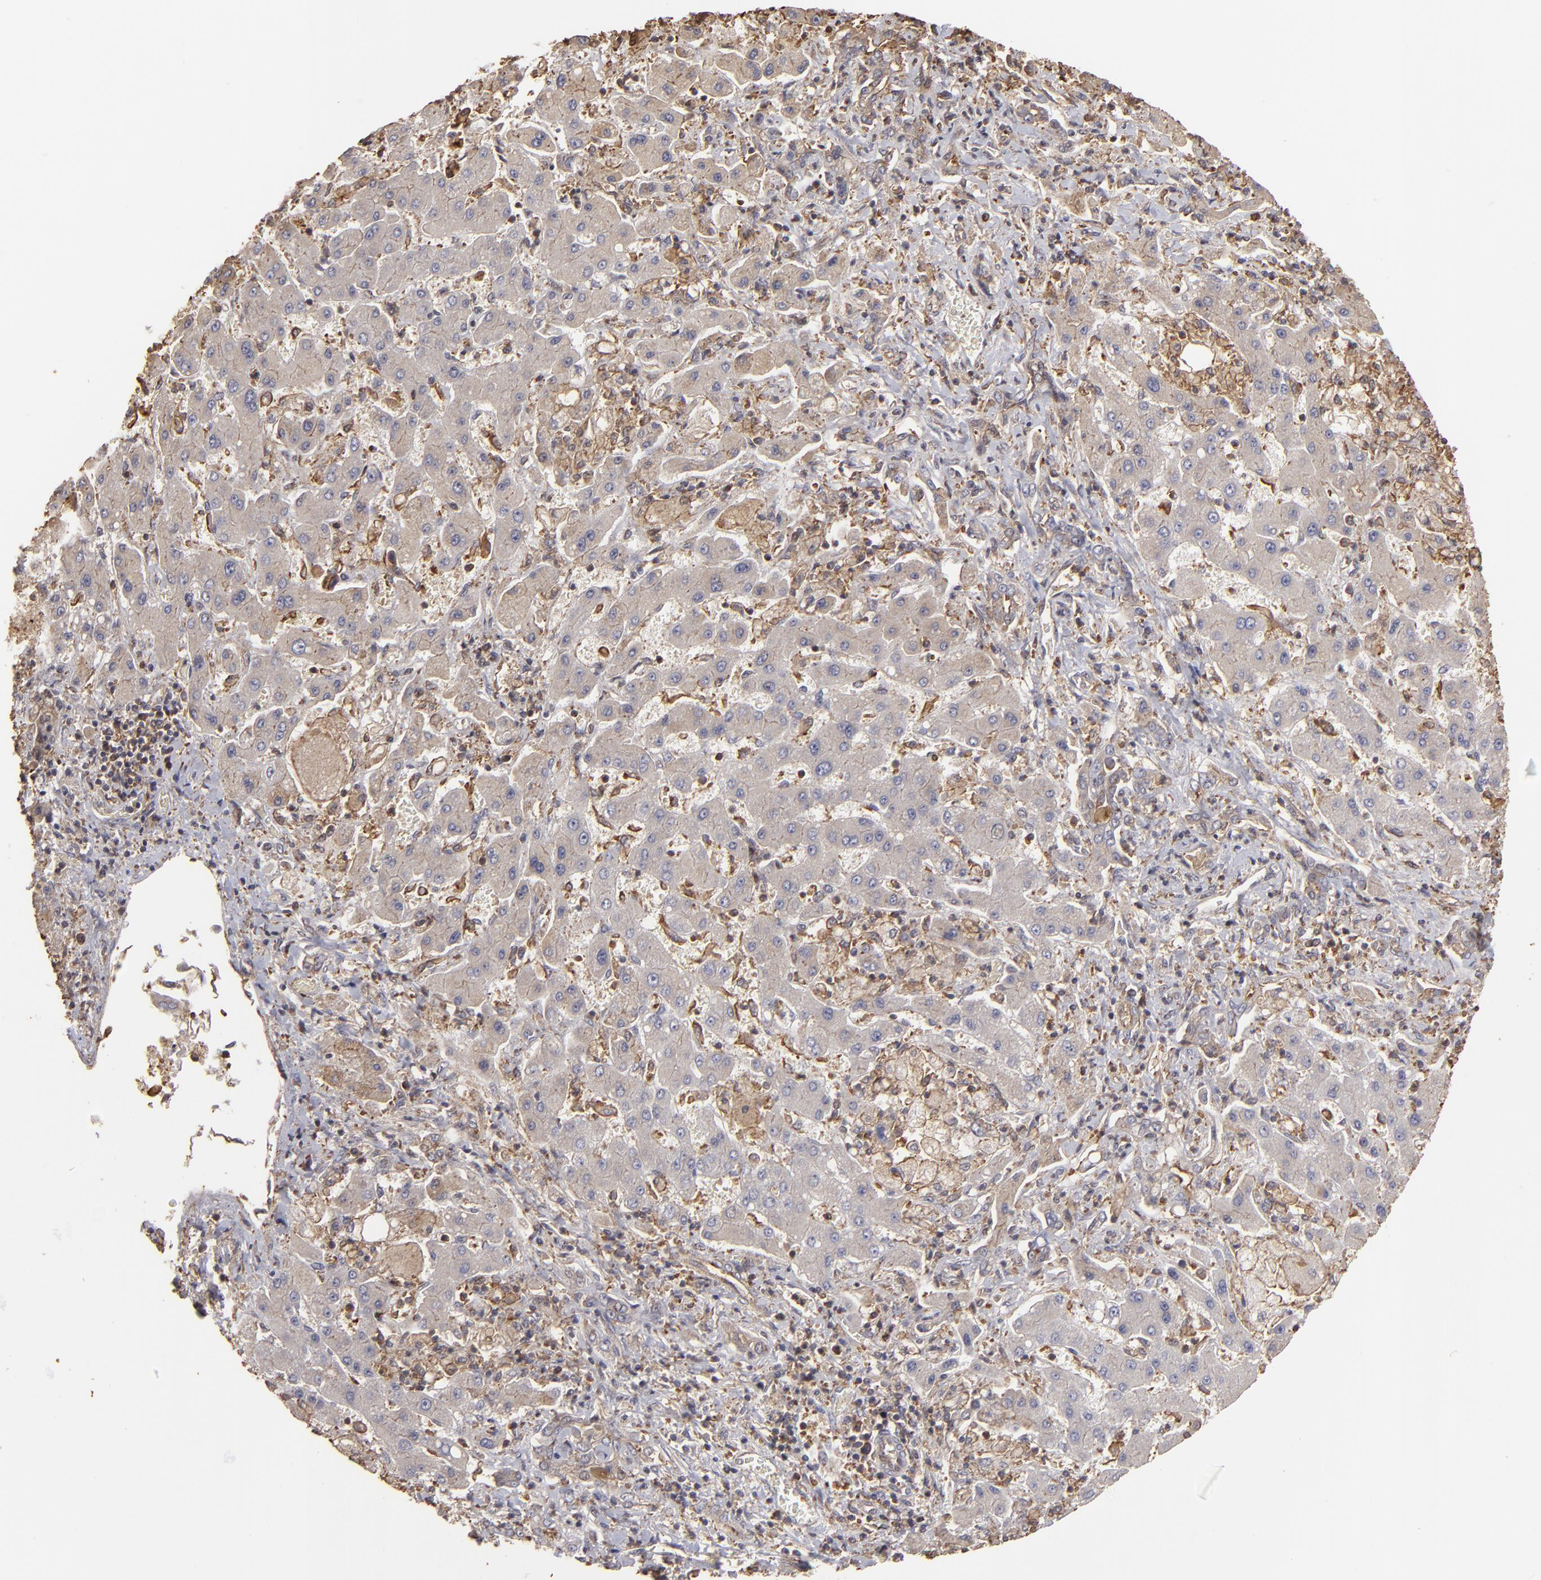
{"staining": {"intensity": "moderate", "quantity": ">75%", "location": "cytoplasmic/membranous"}, "tissue": "liver cancer", "cell_type": "Tumor cells", "image_type": "cancer", "snomed": [{"axis": "morphology", "description": "Cholangiocarcinoma"}, {"axis": "topography", "description": "Liver"}], "caption": "There is medium levels of moderate cytoplasmic/membranous expression in tumor cells of cholangiocarcinoma (liver), as demonstrated by immunohistochemical staining (brown color).", "gene": "ACTB", "patient": {"sex": "male", "age": 50}}